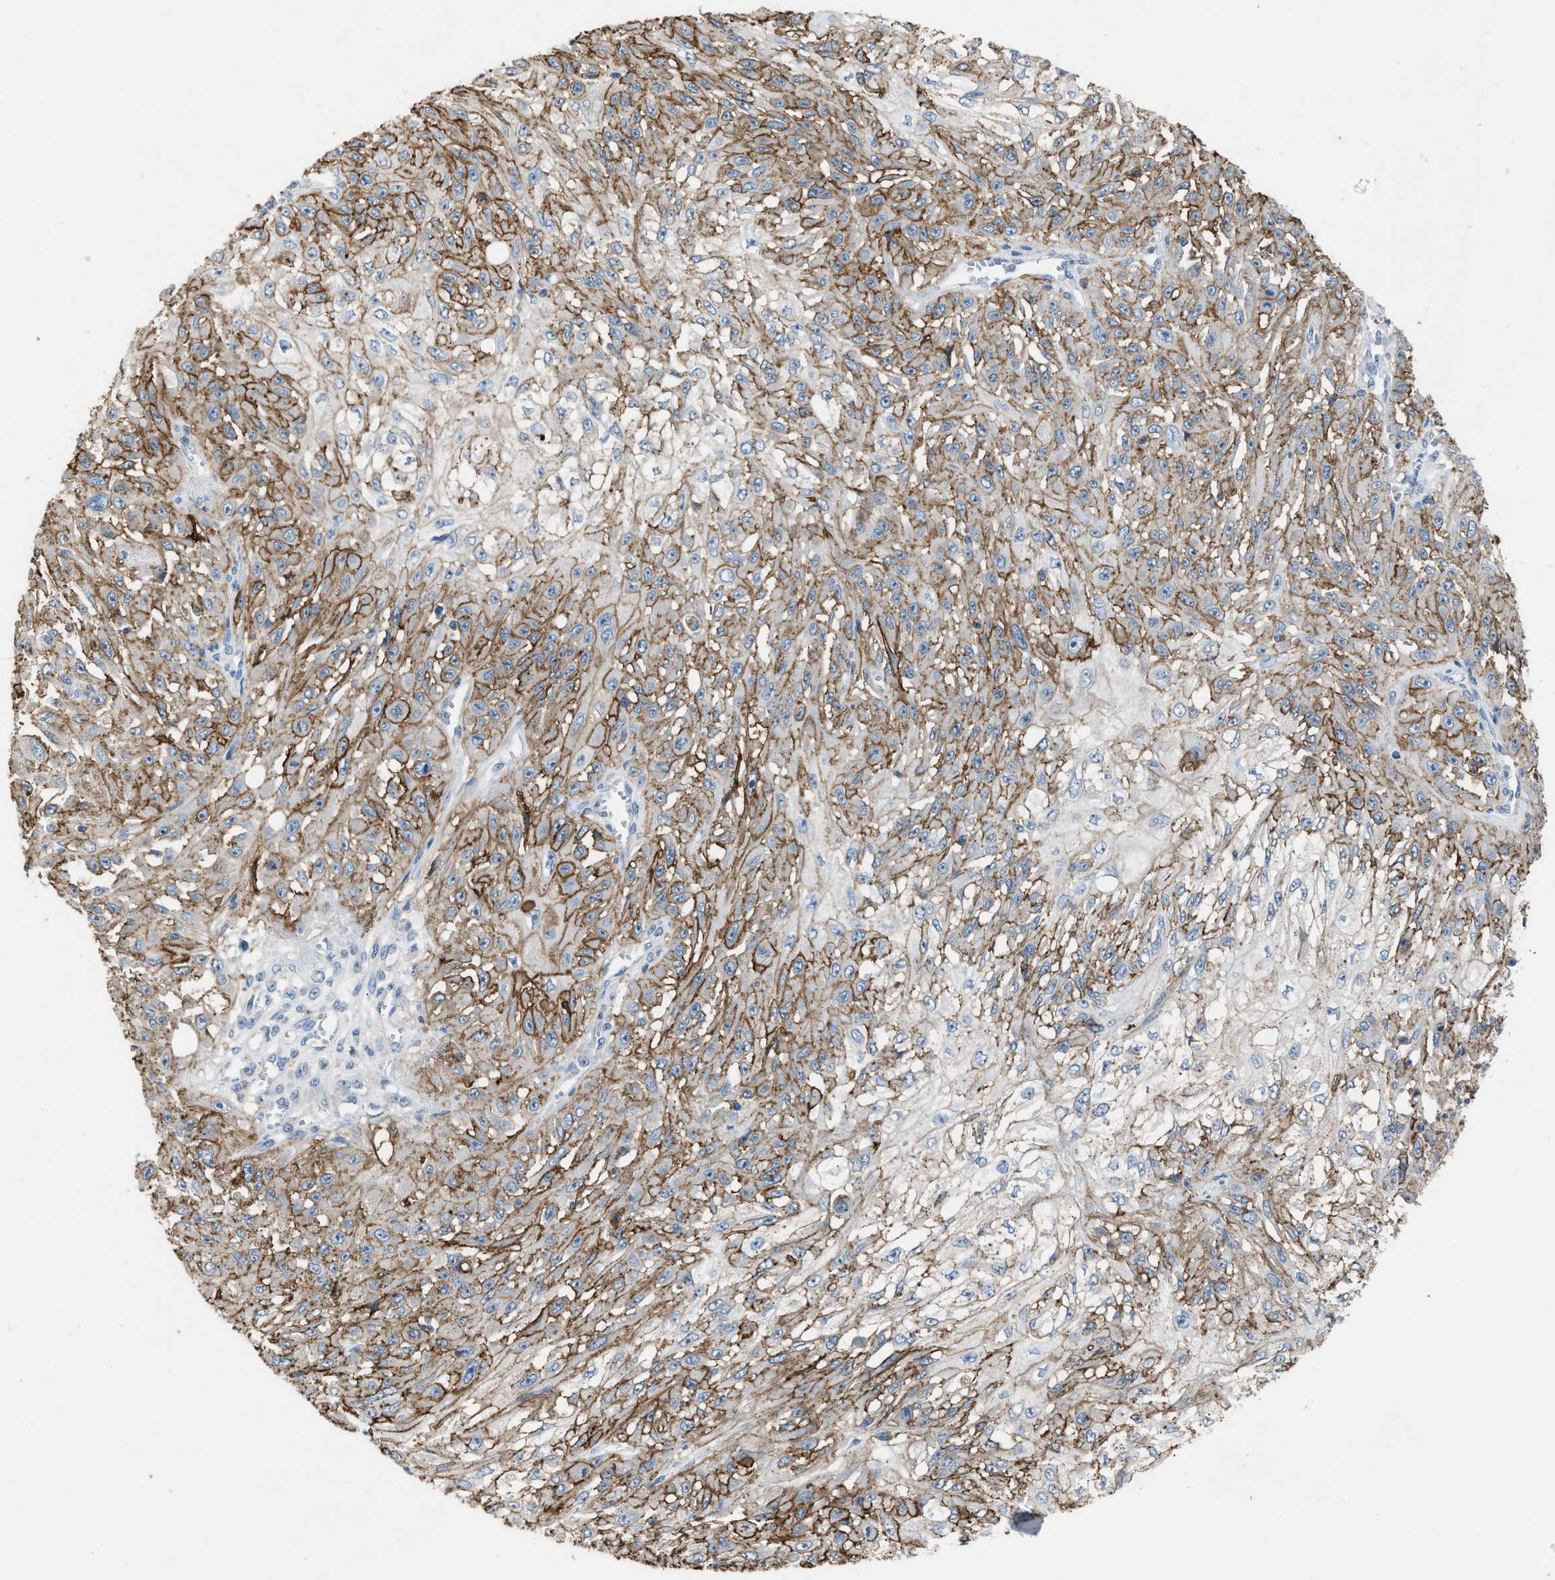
{"staining": {"intensity": "moderate", "quantity": ">75%", "location": "cytoplasmic/membranous"}, "tissue": "skin cancer", "cell_type": "Tumor cells", "image_type": "cancer", "snomed": [{"axis": "morphology", "description": "Squamous cell carcinoma, NOS"}, {"axis": "morphology", "description": "Squamous cell carcinoma, metastatic, NOS"}, {"axis": "topography", "description": "Skin"}, {"axis": "topography", "description": "Lymph node"}], "caption": "Brown immunohistochemical staining in skin squamous cell carcinoma demonstrates moderate cytoplasmic/membranous expression in about >75% of tumor cells.", "gene": "OR51E1", "patient": {"sex": "male", "age": 75}}